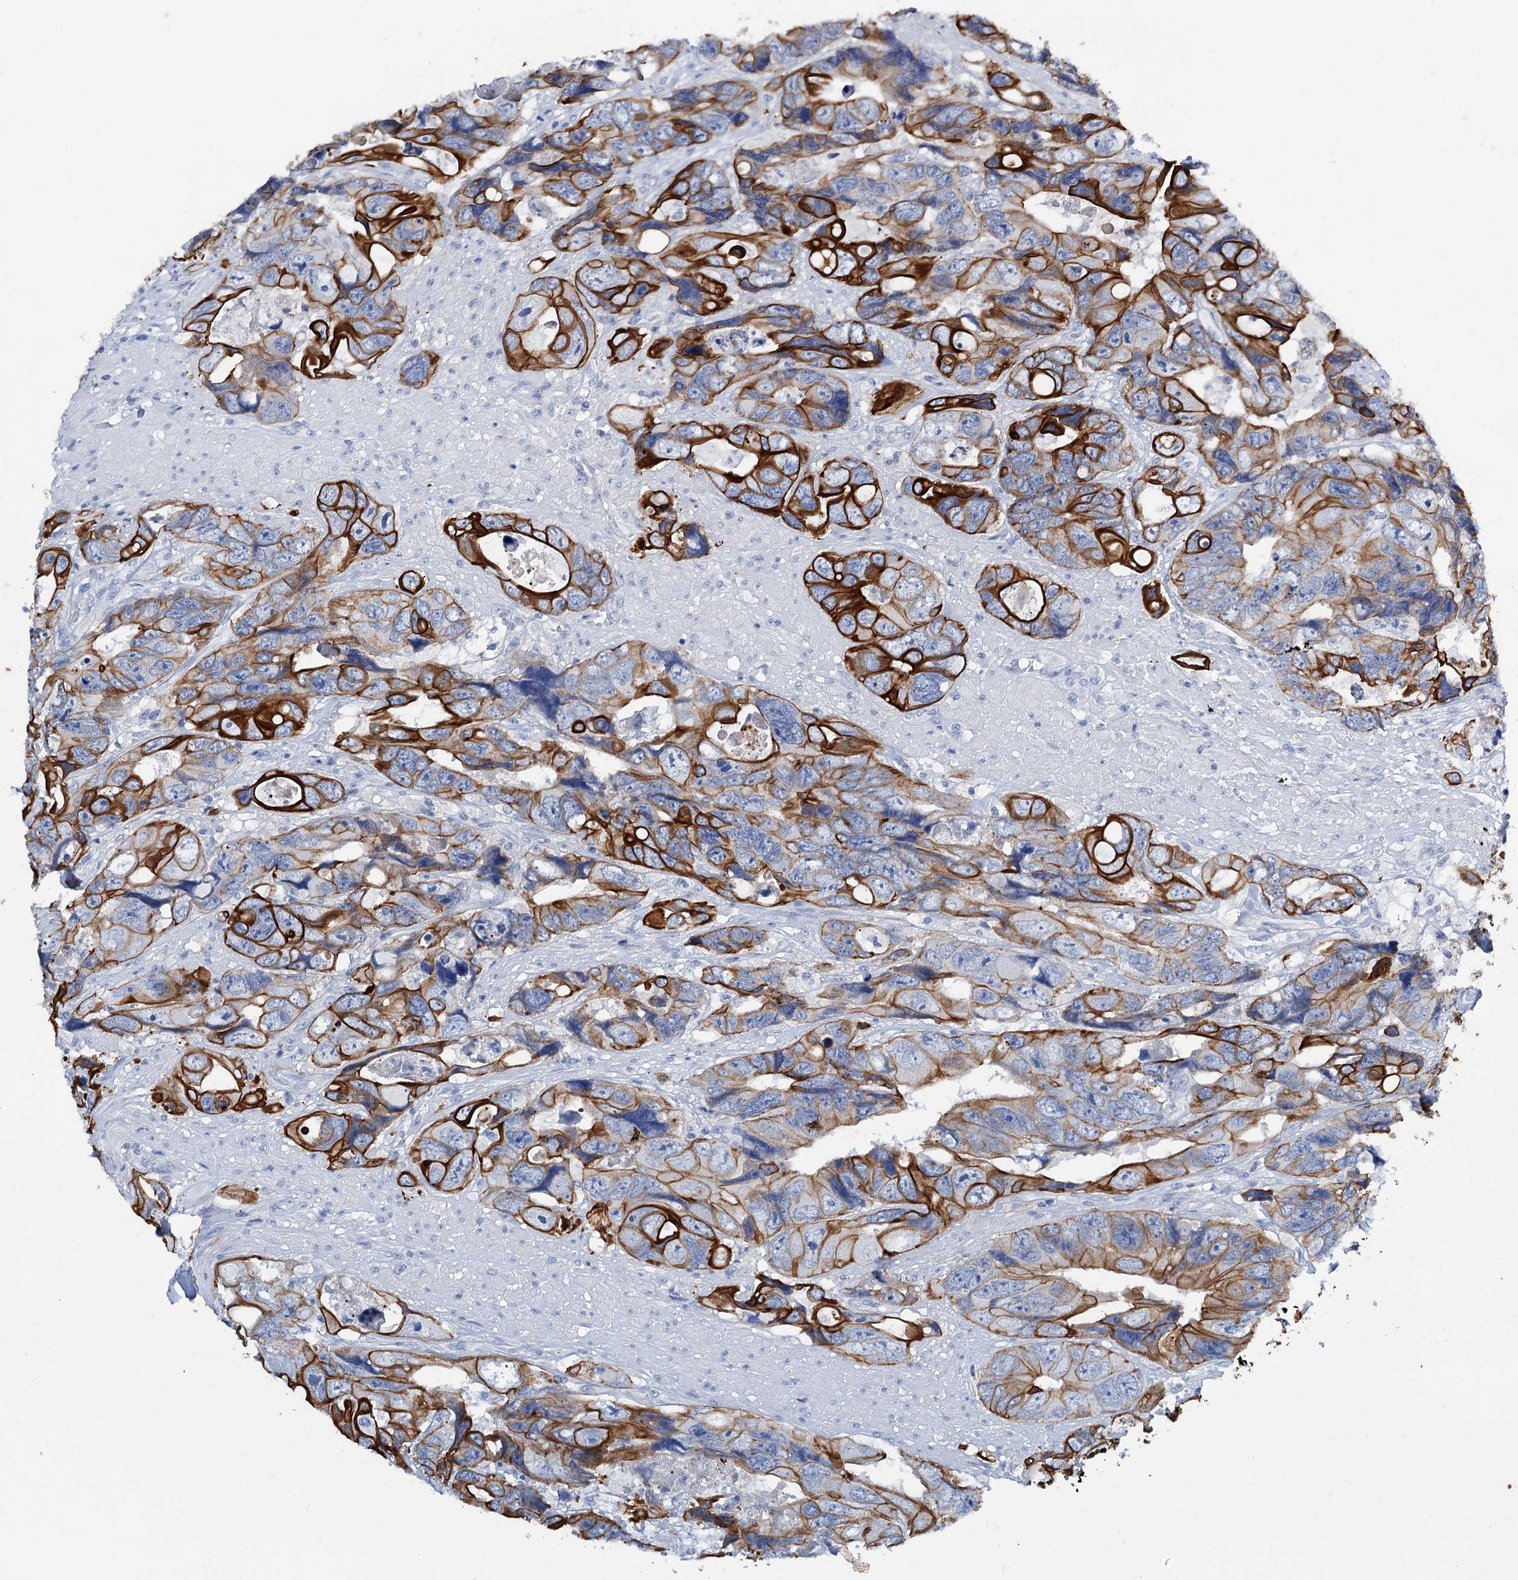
{"staining": {"intensity": "strong", "quantity": ">75%", "location": "cytoplasmic/membranous"}, "tissue": "colorectal cancer", "cell_type": "Tumor cells", "image_type": "cancer", "snomed": [{"axis": "morphology", "description": "Adenocarcinoma, NOS"}, {"axis": "topography", "description": "Rectum"}], "caption": "The histopathology image exhibits staining of colorectal cancer (adenocarcinoma), revealing strong cytoplasmic/membranous protein positivity (brown color) within tumor cells. The protein is stained brown, and the nuclei are stained in blue (DAB (3,3'-diaminobenzidine) IHC with brightfield microscopy, high magnification).", "gene": "FAAP20", "patient": {"sex": "male", "age": 57}}